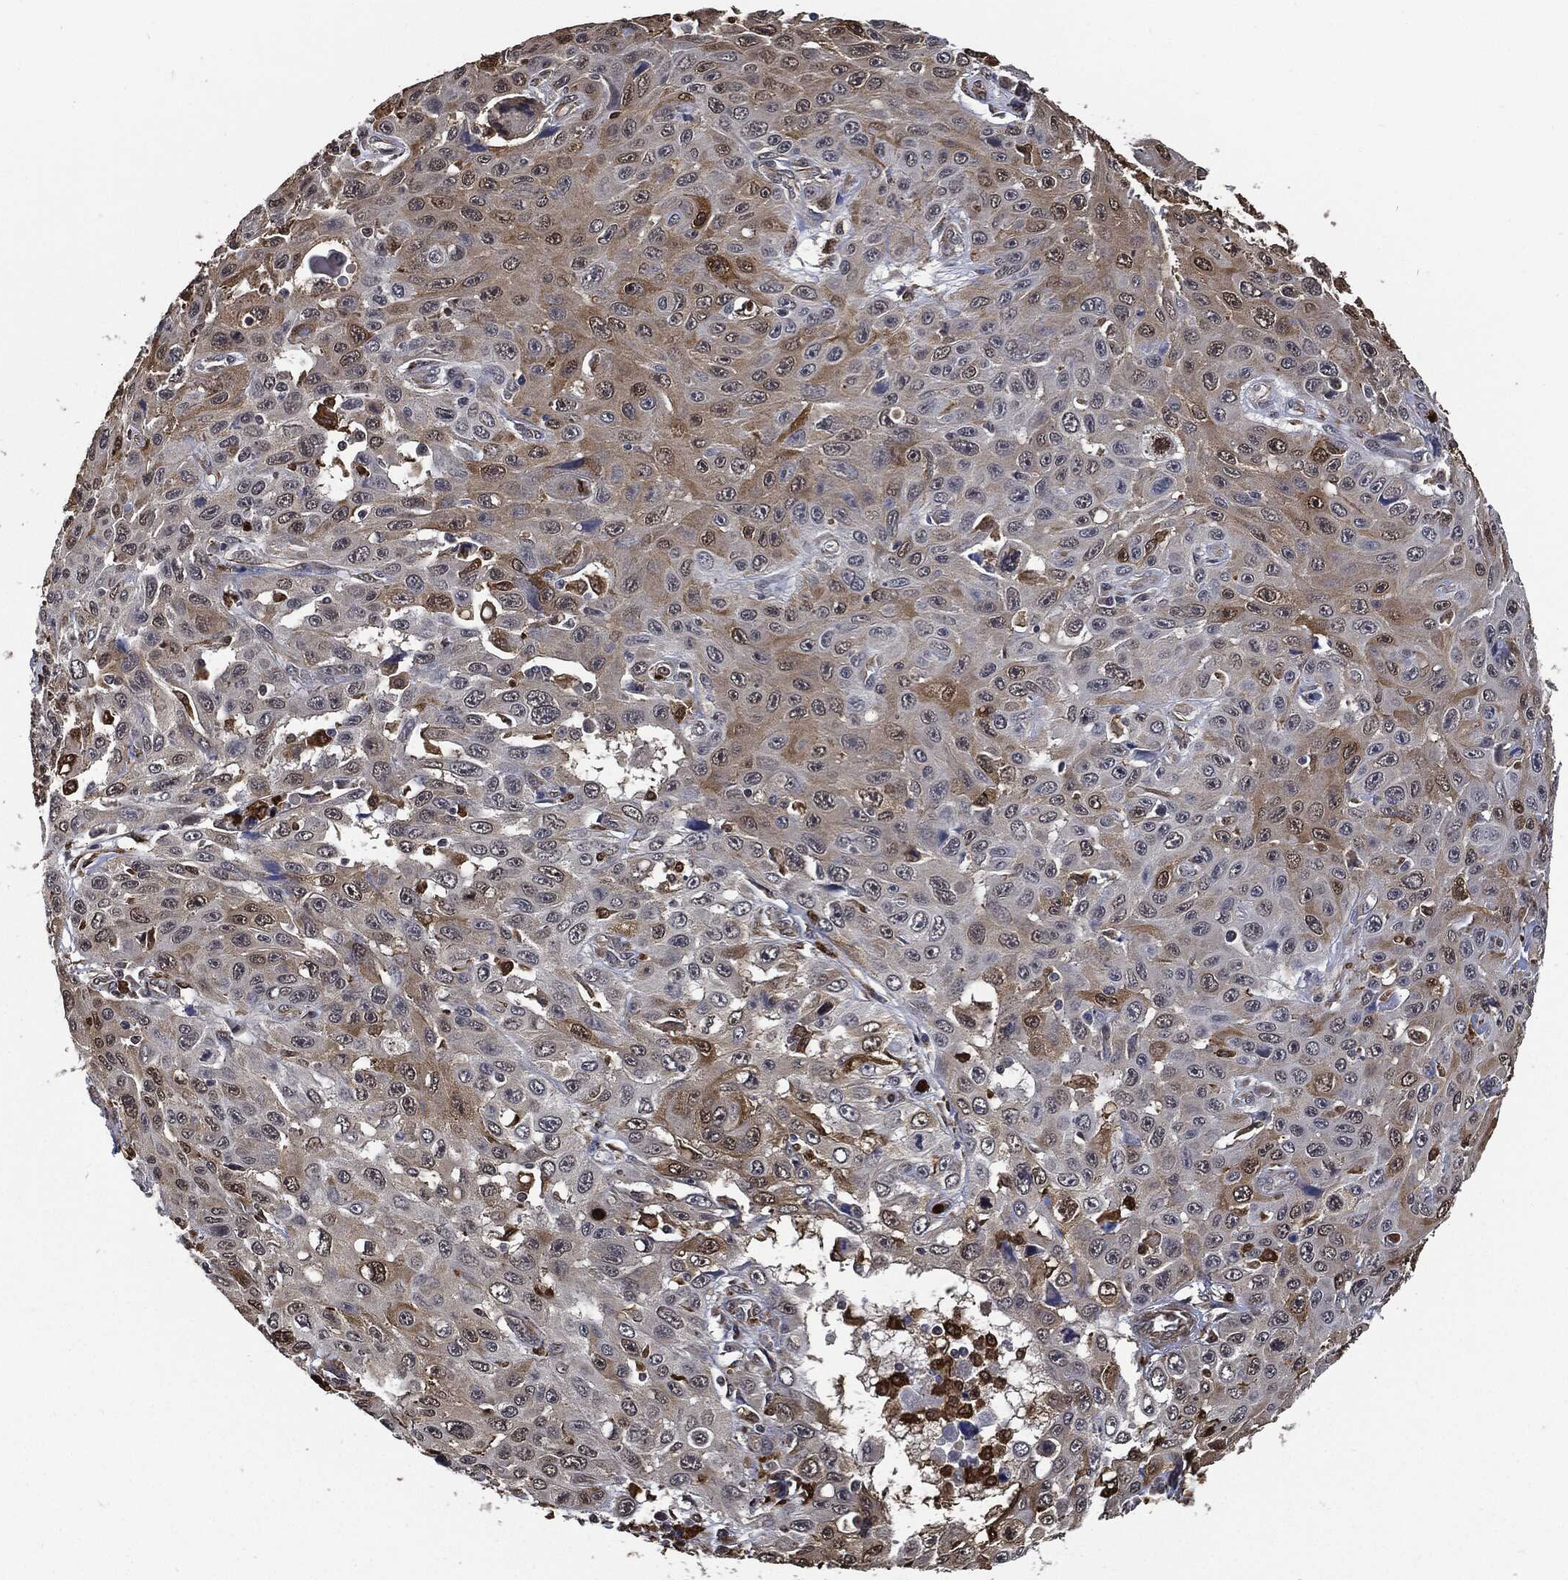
{"staining": {"intensity": "moderate", "quantity": "<25%", "location": "nuclear"}, "tissue": "skin cancer", "cell_type": "Tumor cells", "image_type": "cancer", "snomed": [{"axis": "morphology", "description": "Squamous cell carcinoma, NOS"}, {"axis": "topography", "description": "Skin"}], "caption": "Human skin cancer (squamous cell carcinoma) stained with a brown dye exhibits moderate nuclear positive expression in approximately <25% of tumor cells.", "gene": "S100A9", "patient": {"sex": "male", "age": 82}}